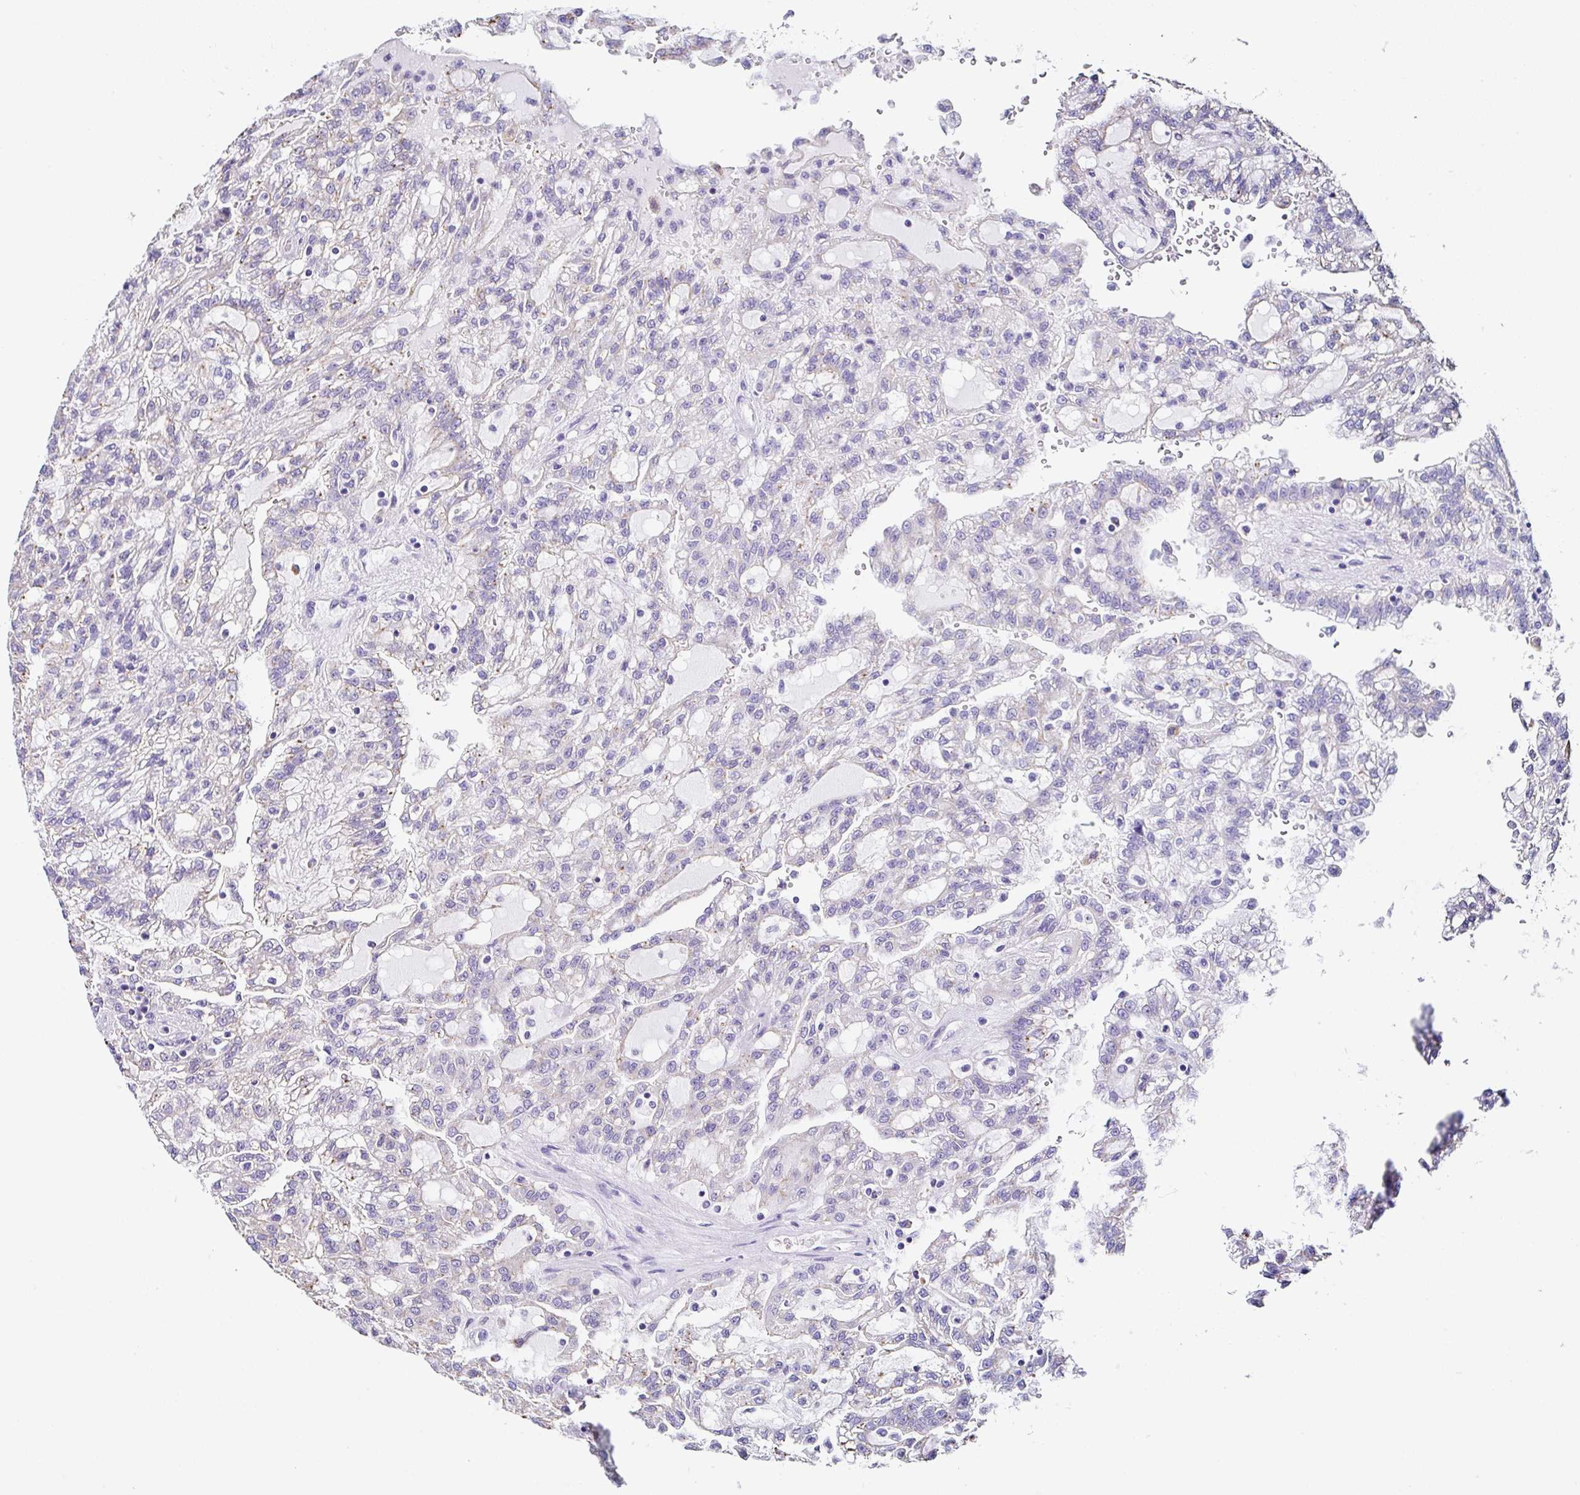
{"staining": {"intensity": "negative", "quantity": "none", "location": "none"}, "tissue": "renal cancer", "cell_type": "Tumor cells", "image_type": "cancer", "snomed": [{"axis": "morphology", "description": "Adenocarcinoma, NOS"}, {"axis": "topography", "description": "Kidney"}], "caption": "IHC micrograph of neoplastic tissue: renal cancer (adenocarcinoma) stained with DAB (3,3'-diaminobenzidine) displays no significant protein expression in tumor cells. (Immunohistochemistry, brightfield microscopy, high magnification).", "gene": "TMPRSS11E", "patient": {"sex": "male", "age": 63}}